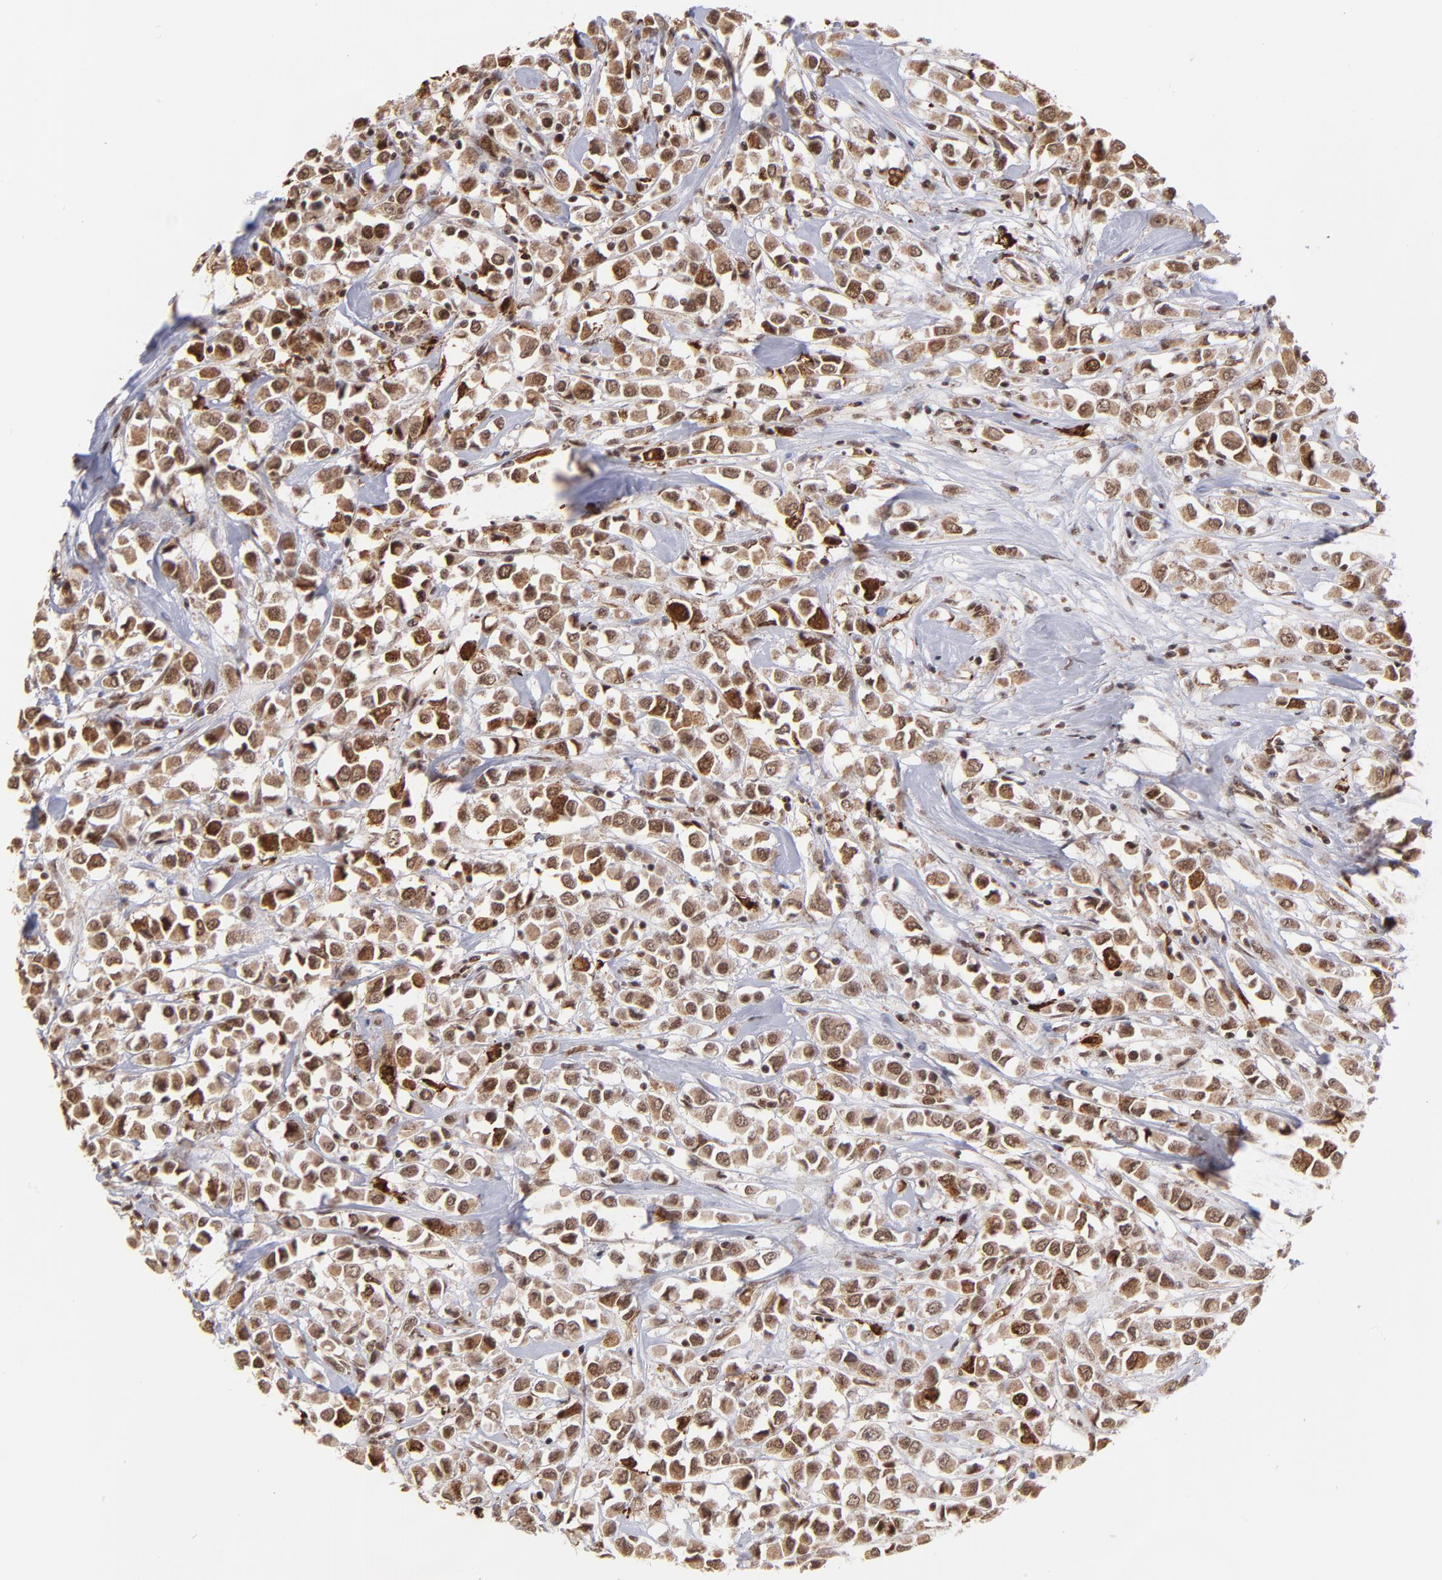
{"staining": {"intensity": "moderate", "quantity": ">75%", "location": "cytoplasmic/membranous,nuclear"}, "tissue": "breast cancer", "cell_type": "Tumor cells", "image_type": "cancer", "snomed": [{"axis": "morphology", "description": "Duct carcinoma"}, {"axis": "topography", "description": "Breast"}], "caption": "Protein analysis of breast cancer tissue reveals moderate cytoplasmic/membranous and nuclear positivity in about >75% of tumor cells. Using DAB (3,3'-diaminobenzidine) (brown) and hematoxylin (blue) stains, captured at high magnification using brightfield microscopy.", "gene": "ZFX", "patient": {"sex": "female", "age": 61}}